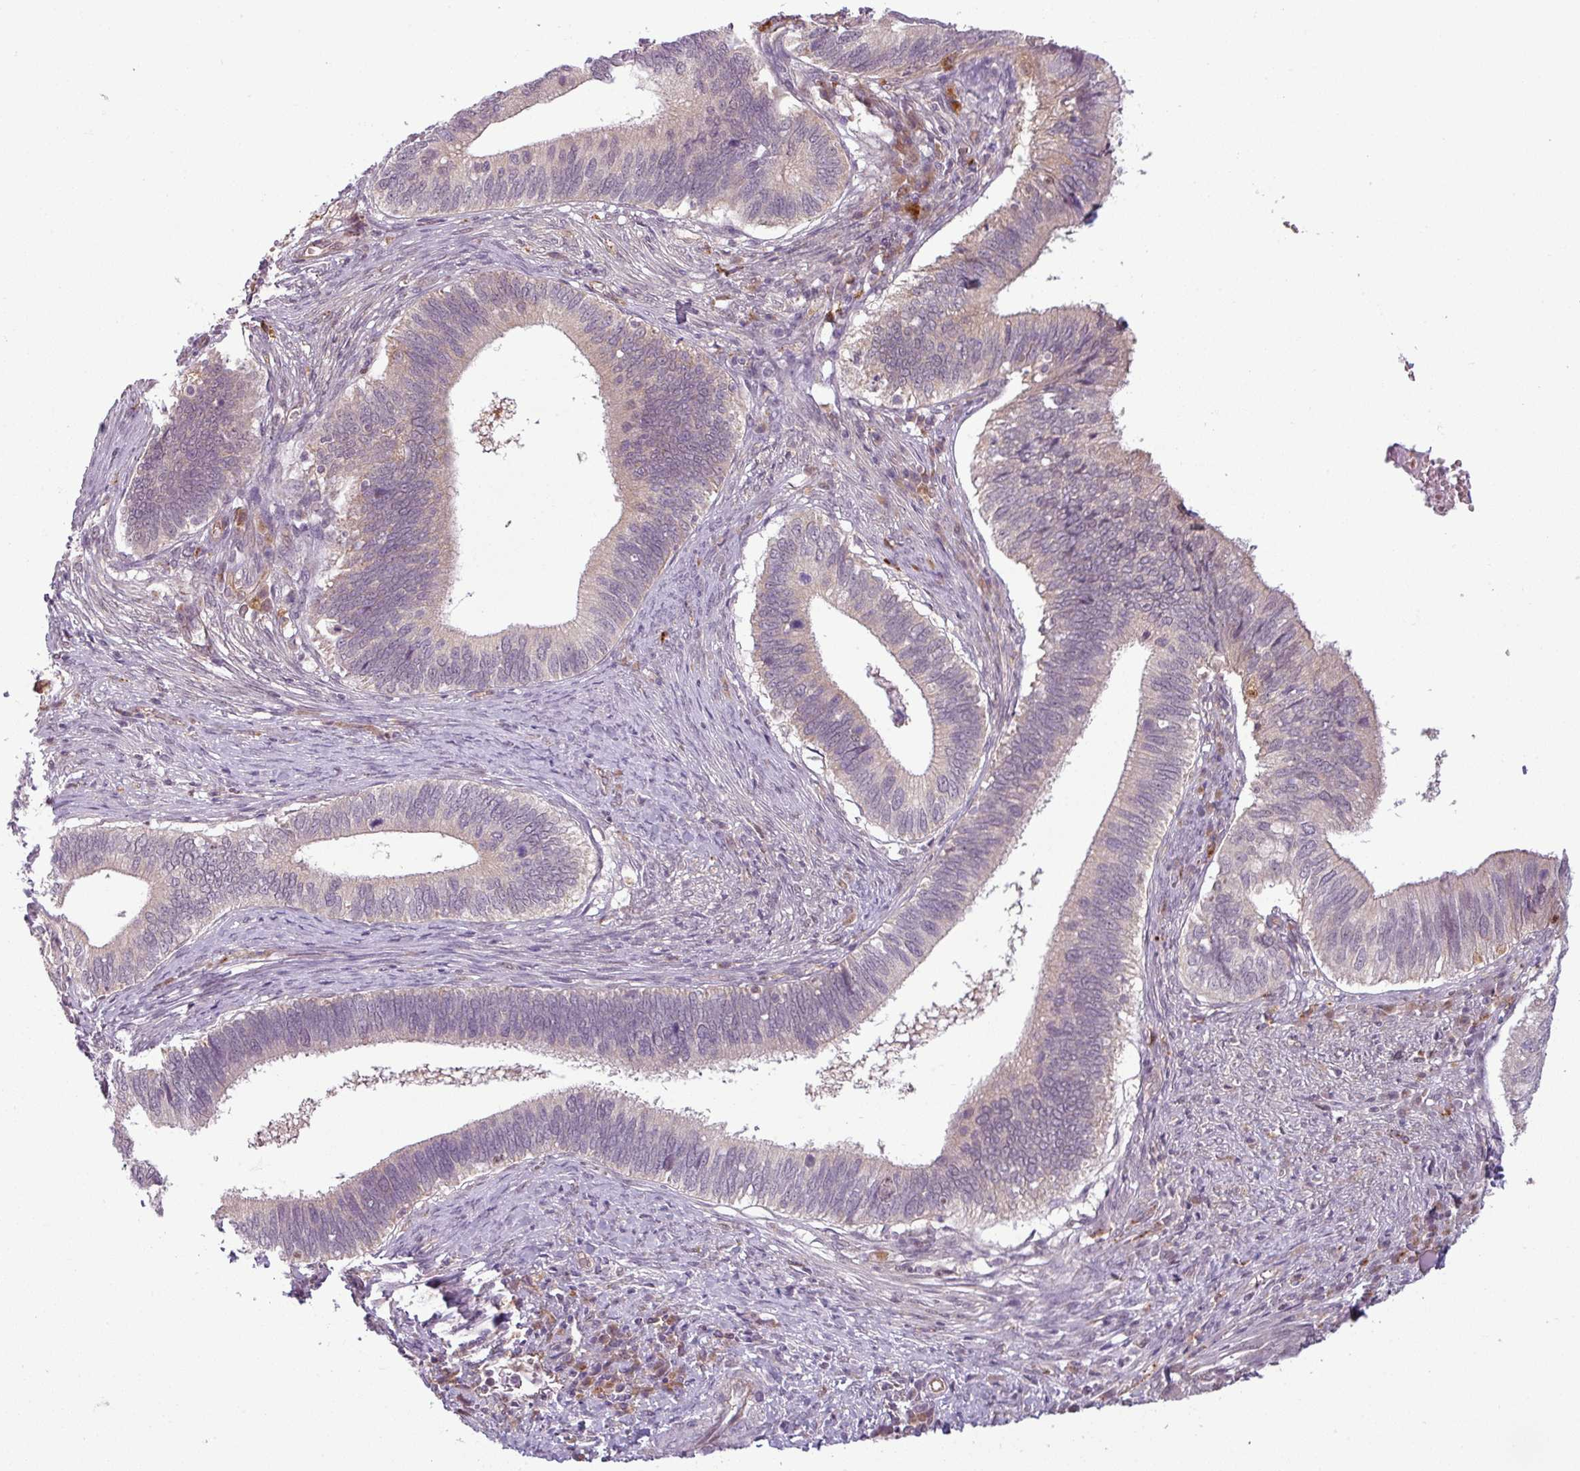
{"staining": {"intensity": "weak", "quantity": "<25%", "location": "cytoplasmic/membranous,nuclear"}, "tissue": "cervical cancer", "cell_type": "Tumor cells", "image_type": "cancer", "snomed": [{"axis": "morphology", "description": "Adenocarcinoma, NOS"}, {"axis": "topography", "description": "Cervix"}], "caption": "There is no significant expression in tumor cells of cervical adenocarcinoma. (DAB (3,3'-diaminobenzidine) IHC with hematoxylin counter stain).", "gene": "CCDC144A", "patient": {"sex": "female", "age": 42}}